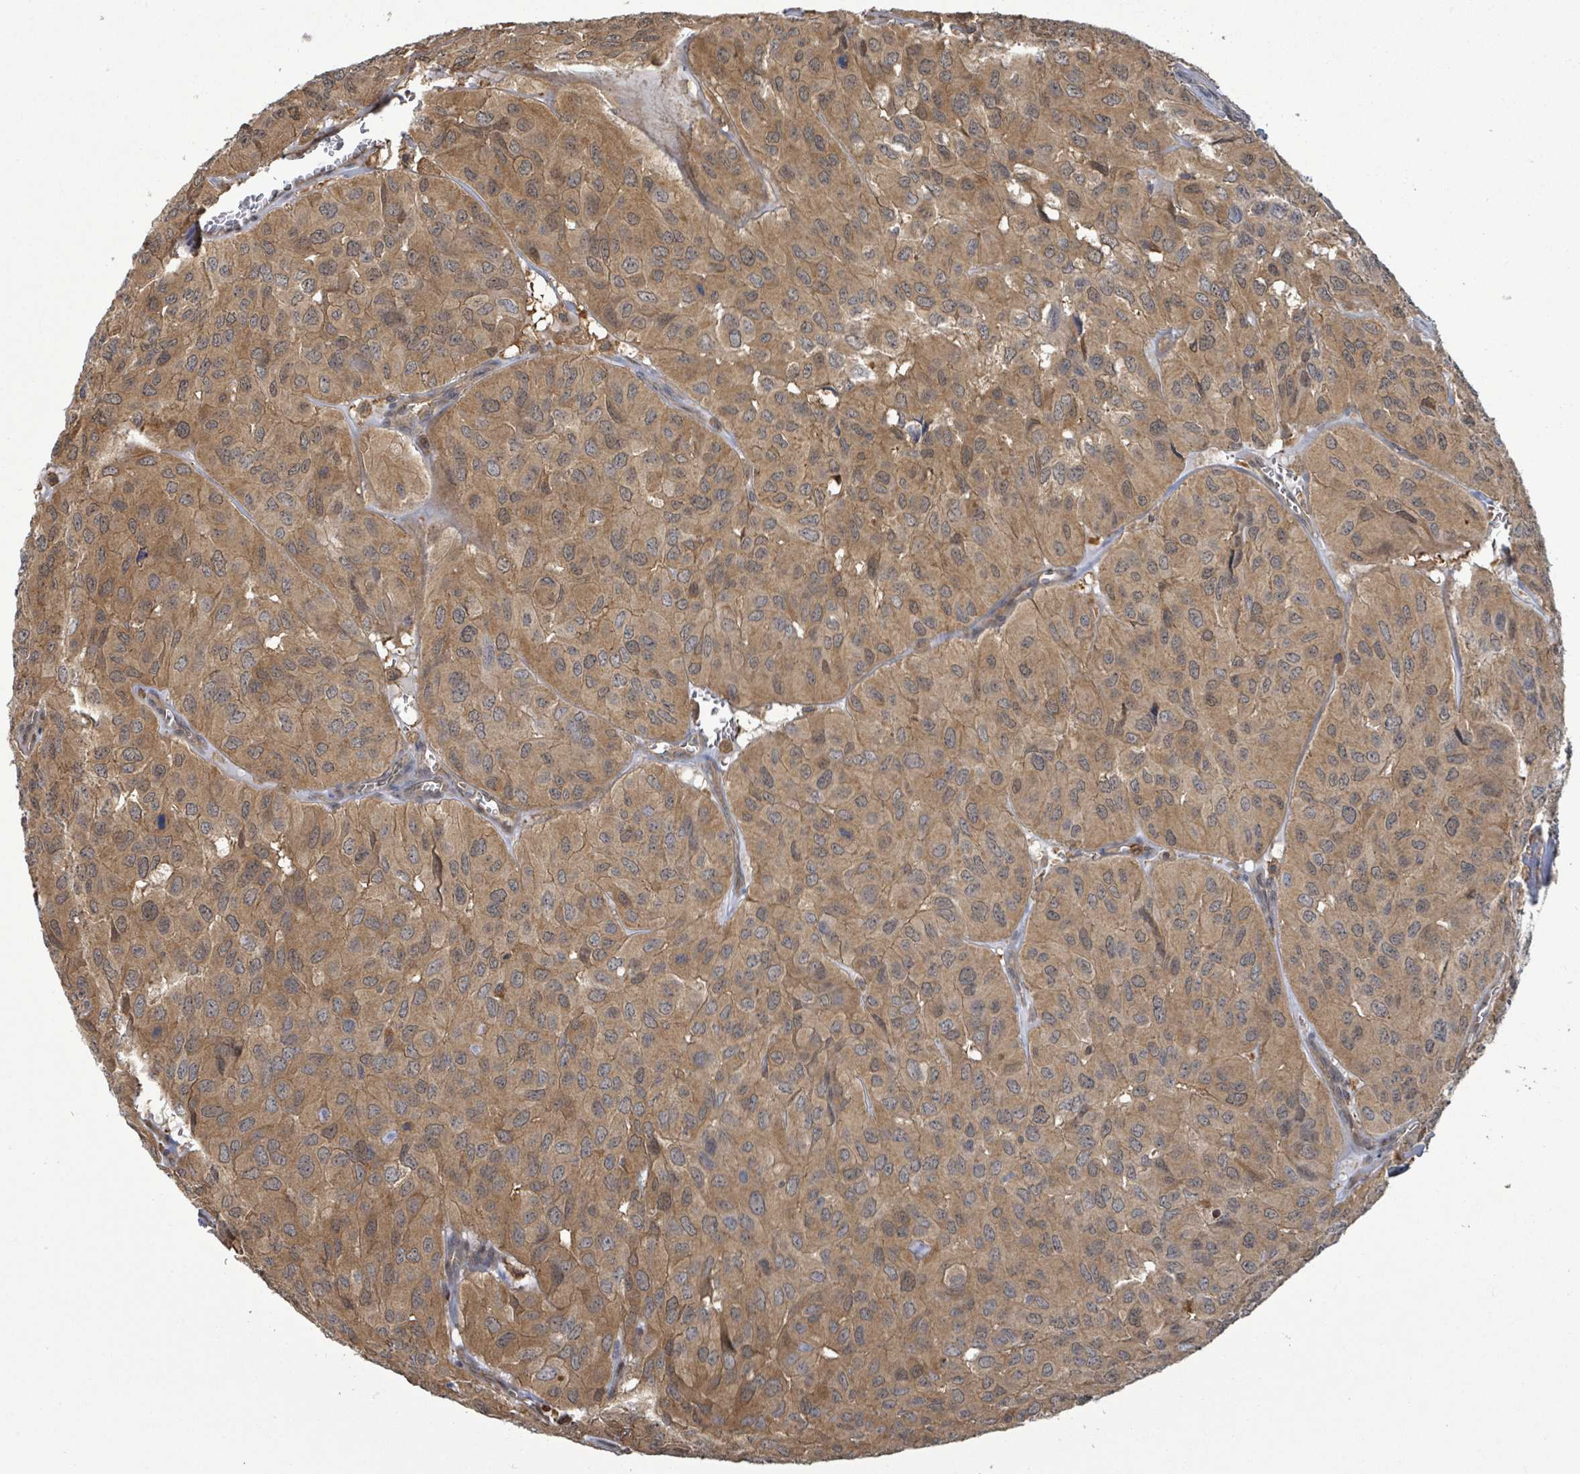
{"staining": {"intensity": "moderate", "quantity": ">75%", "location": "cytoplasmic/membranous"}, "tissue": "head and neck cancer", "cell_type": "Tumor cells", "image_type": "cancer", "snomed": [{"axis": "morphology", "description": "Adenocarcinoma, NOS"}, {"axis": "topography", "description": "Salivary gland, NOS"}, {"axis": "topography", "description": "Head-Neck"}], "caption": "Tumor cells show moderate cytoplasmic/membranous expression in about >75% of cells in head and neck cancer.", "gene": "PGAM1", "patient": {"sex": "female", "age": 76}}